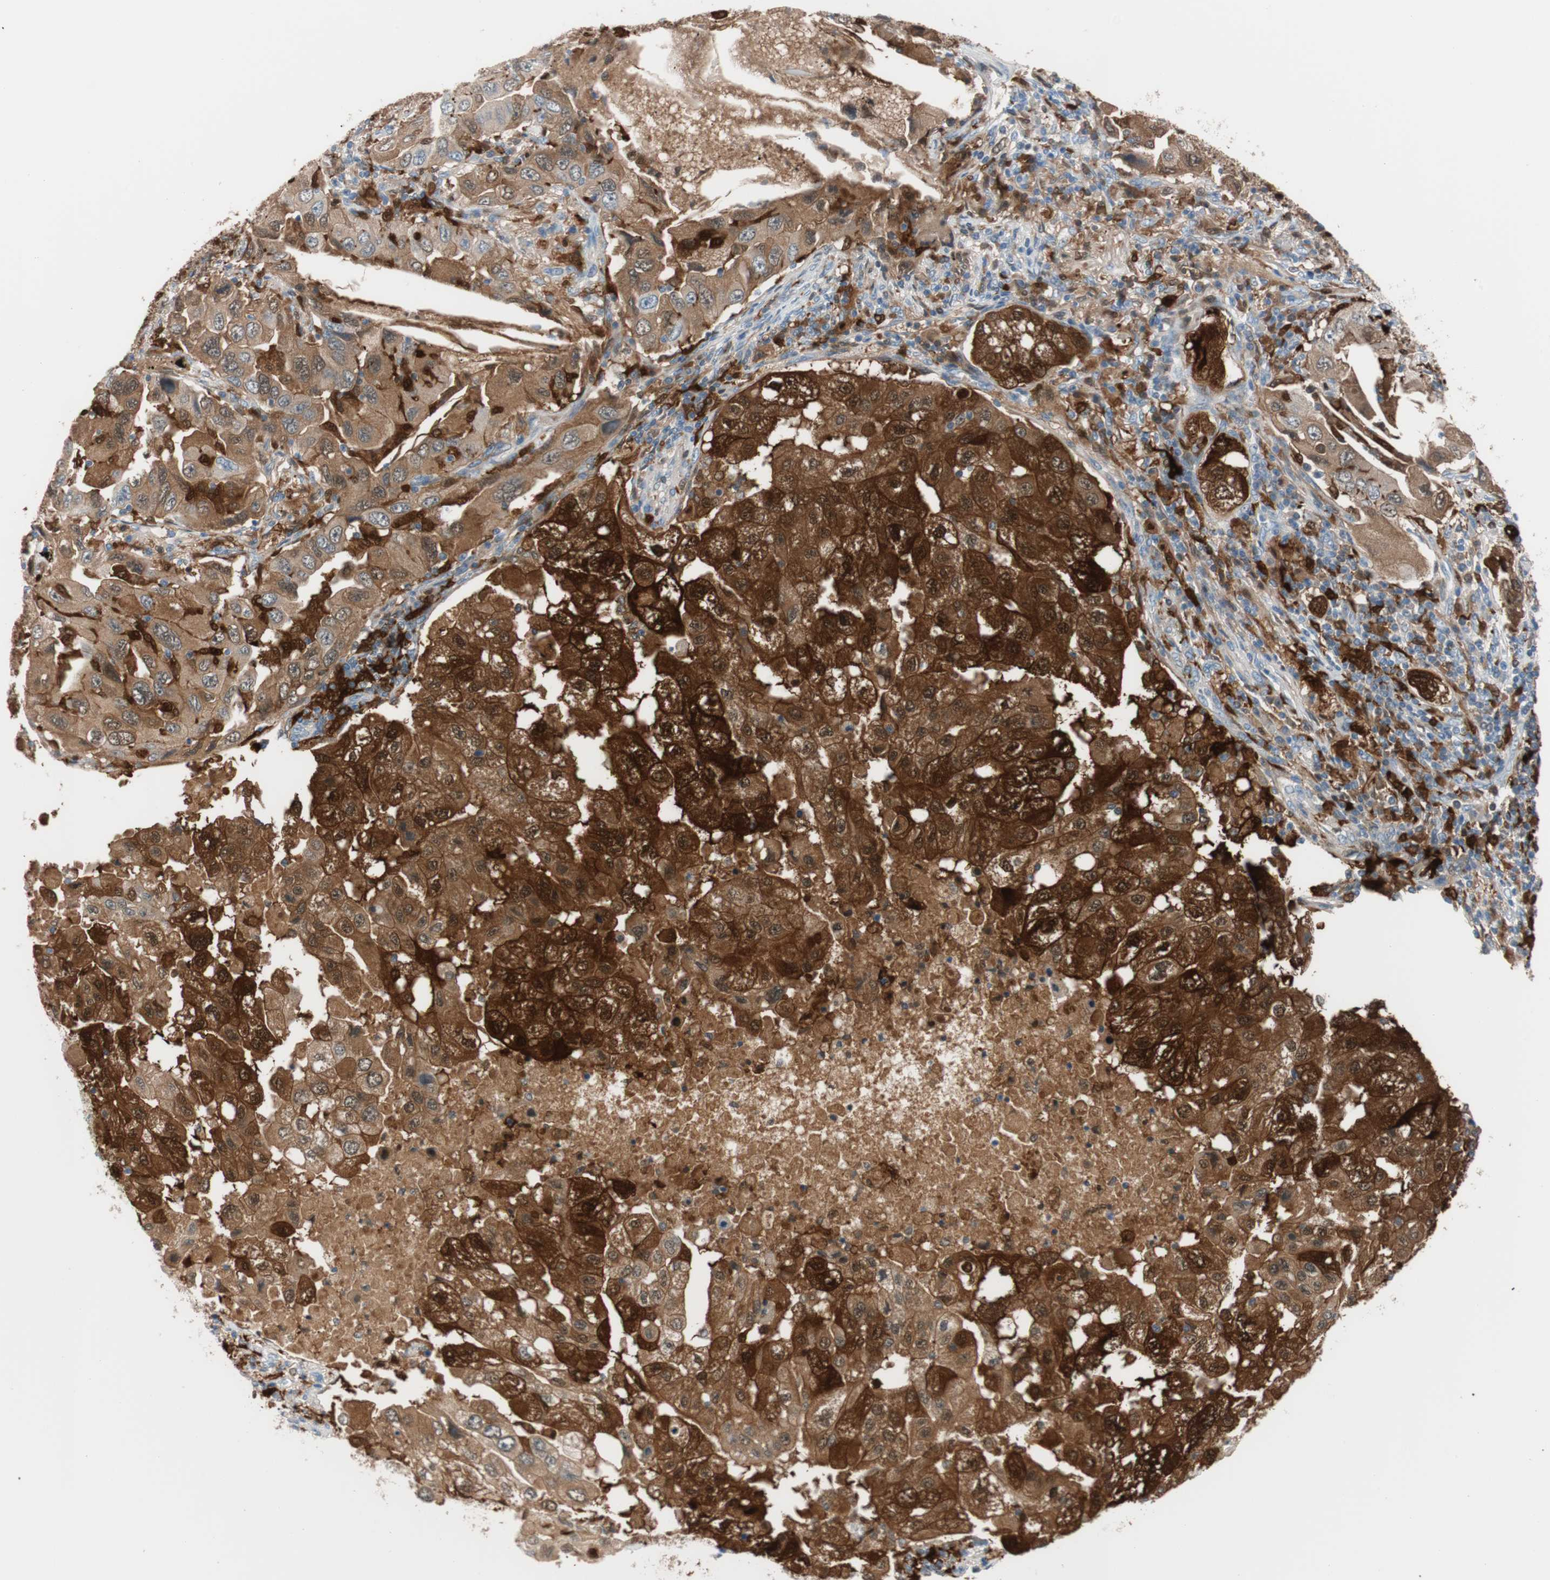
{"staining": {"intensity": "strong", "quantity": ">75%", "location": "cytoplasmic/membranous,nuclear"}, "tissue": "lung cancer", "cell_type": "Tumor cells", "image_type": "cancer", "snomed": [{"axis": "morphology", "description": "Adenocarcinoma, NOS"}, {"axis": "topography", "description": "Lung"}], "caption": "High-power microscopy captured an IHC histopathology image of lung cancer (adenocarcinoma), revealing strong cytoplasmic/membranous and nuclear staining in approximately >75% of tumor cells.", "gene": "IL18", "patient": {"sex": "female", "age": 65}}